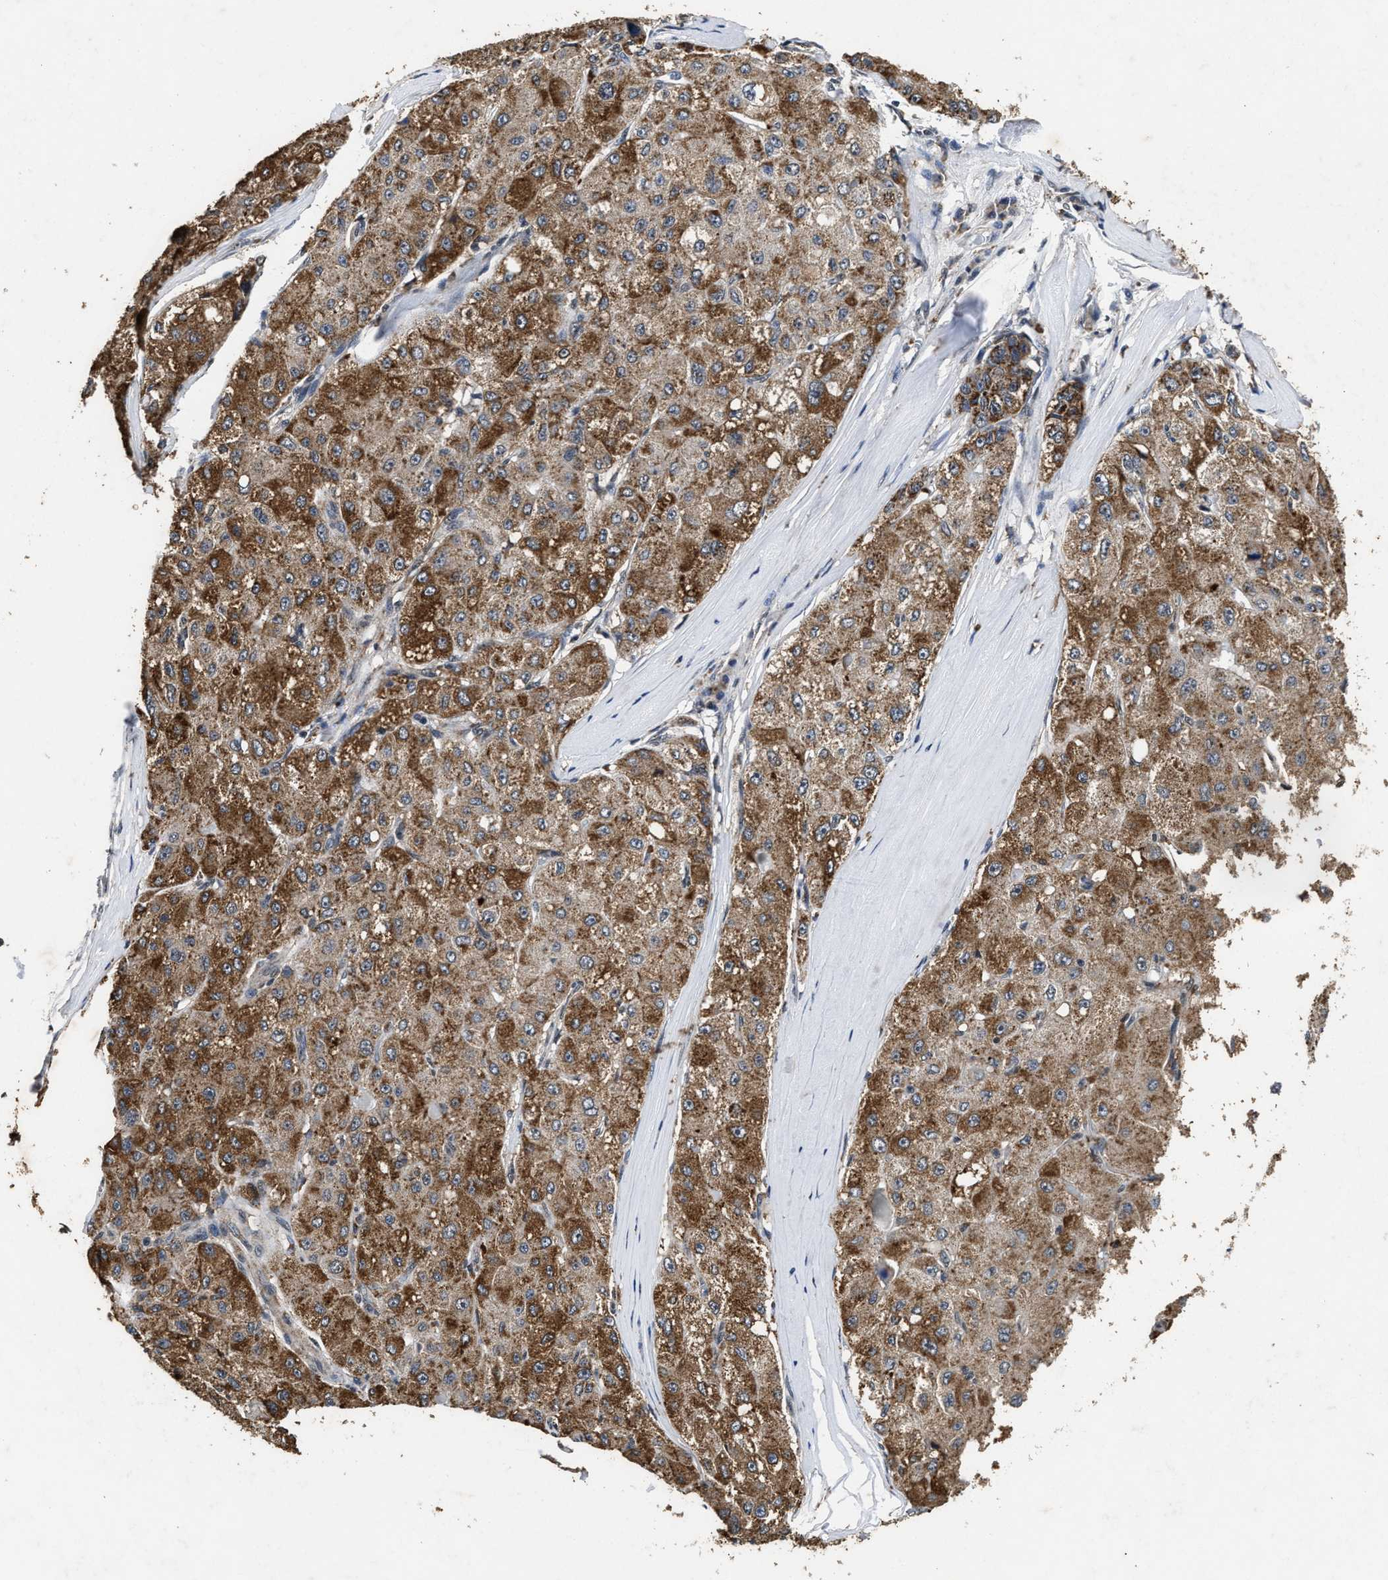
{"staining": {"intensity": "moderate", "quantity": ">75%", "location": "cytoplasmic/membranous"}, "tissue": "liver cancer", "cell_type": "Tumor cells", "image_type": "cancer", "snomed": [{"axis": "morphology", "description": "Carcinoma, Hepatocellular, NOS"}, {"axis": "topography", "description": "Liver"}], "caption": "Liver cancer (hepatocellular carcinoma) stained with a protein marker exhibits moderate staining in tumor cells.", "gene": "ACOX1", "patient": {"sex": "male", "age": 80}}